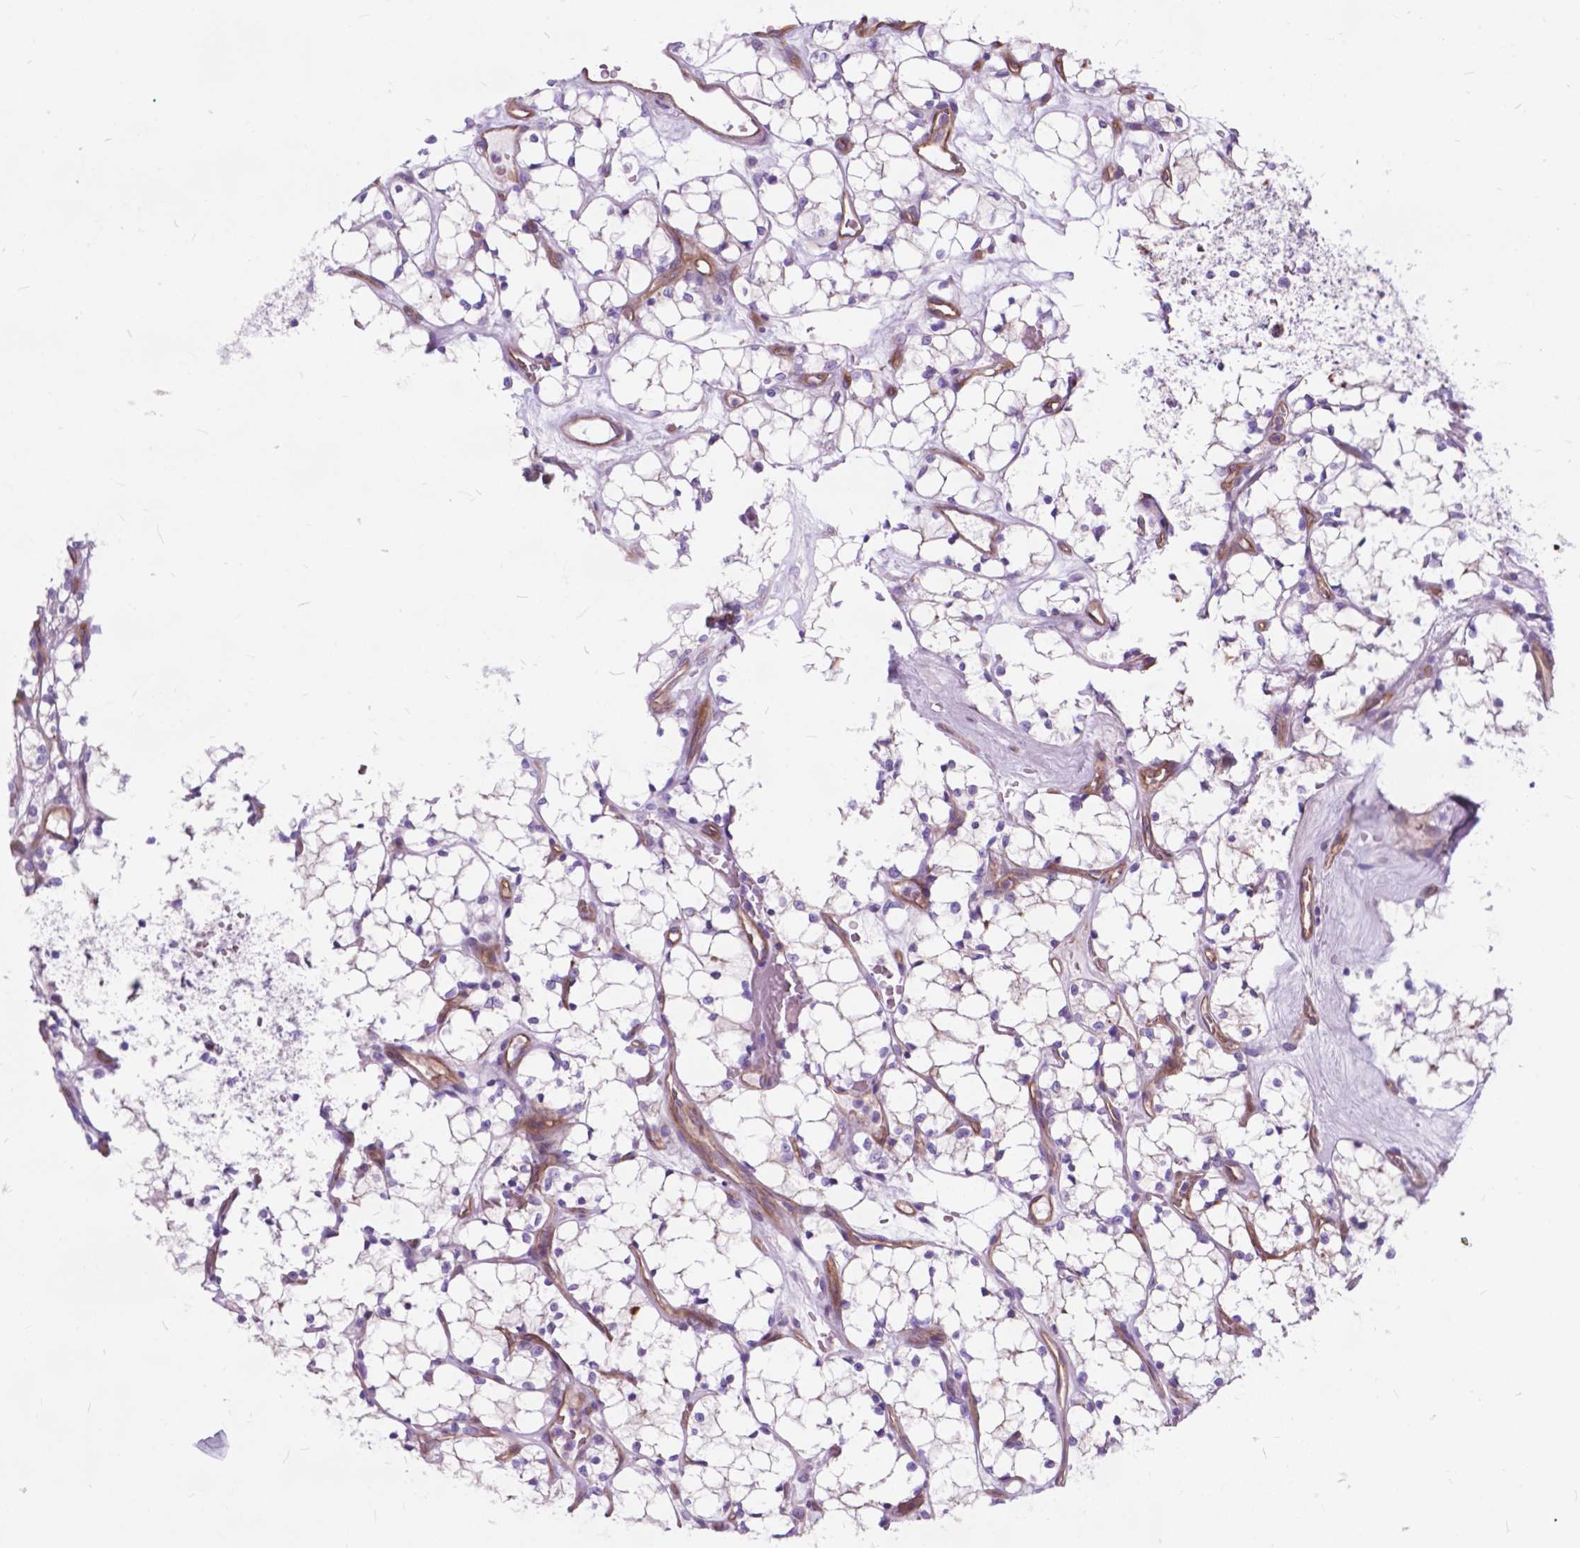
{"staining": {"intensity": "negative", "quantity": "none", "location": "none"}, "tissue": "renal cancer", "cell_type": "Tumor cells", "image_type": "cancer", "snomed": [{"axis": "morphology", "description": "Adenocarcinoma, NOS"}, {"axis": "topography", "description": "Kidney"}], "caption": "Immunohistochemical staining of renal cancer (adenocarcinoma) reveals no significant staining in tumor cells. (DAB IHC with hematoxylin counter stain).", "gene": "FLT4", "patient": {"sex": "female", "age": 69}}